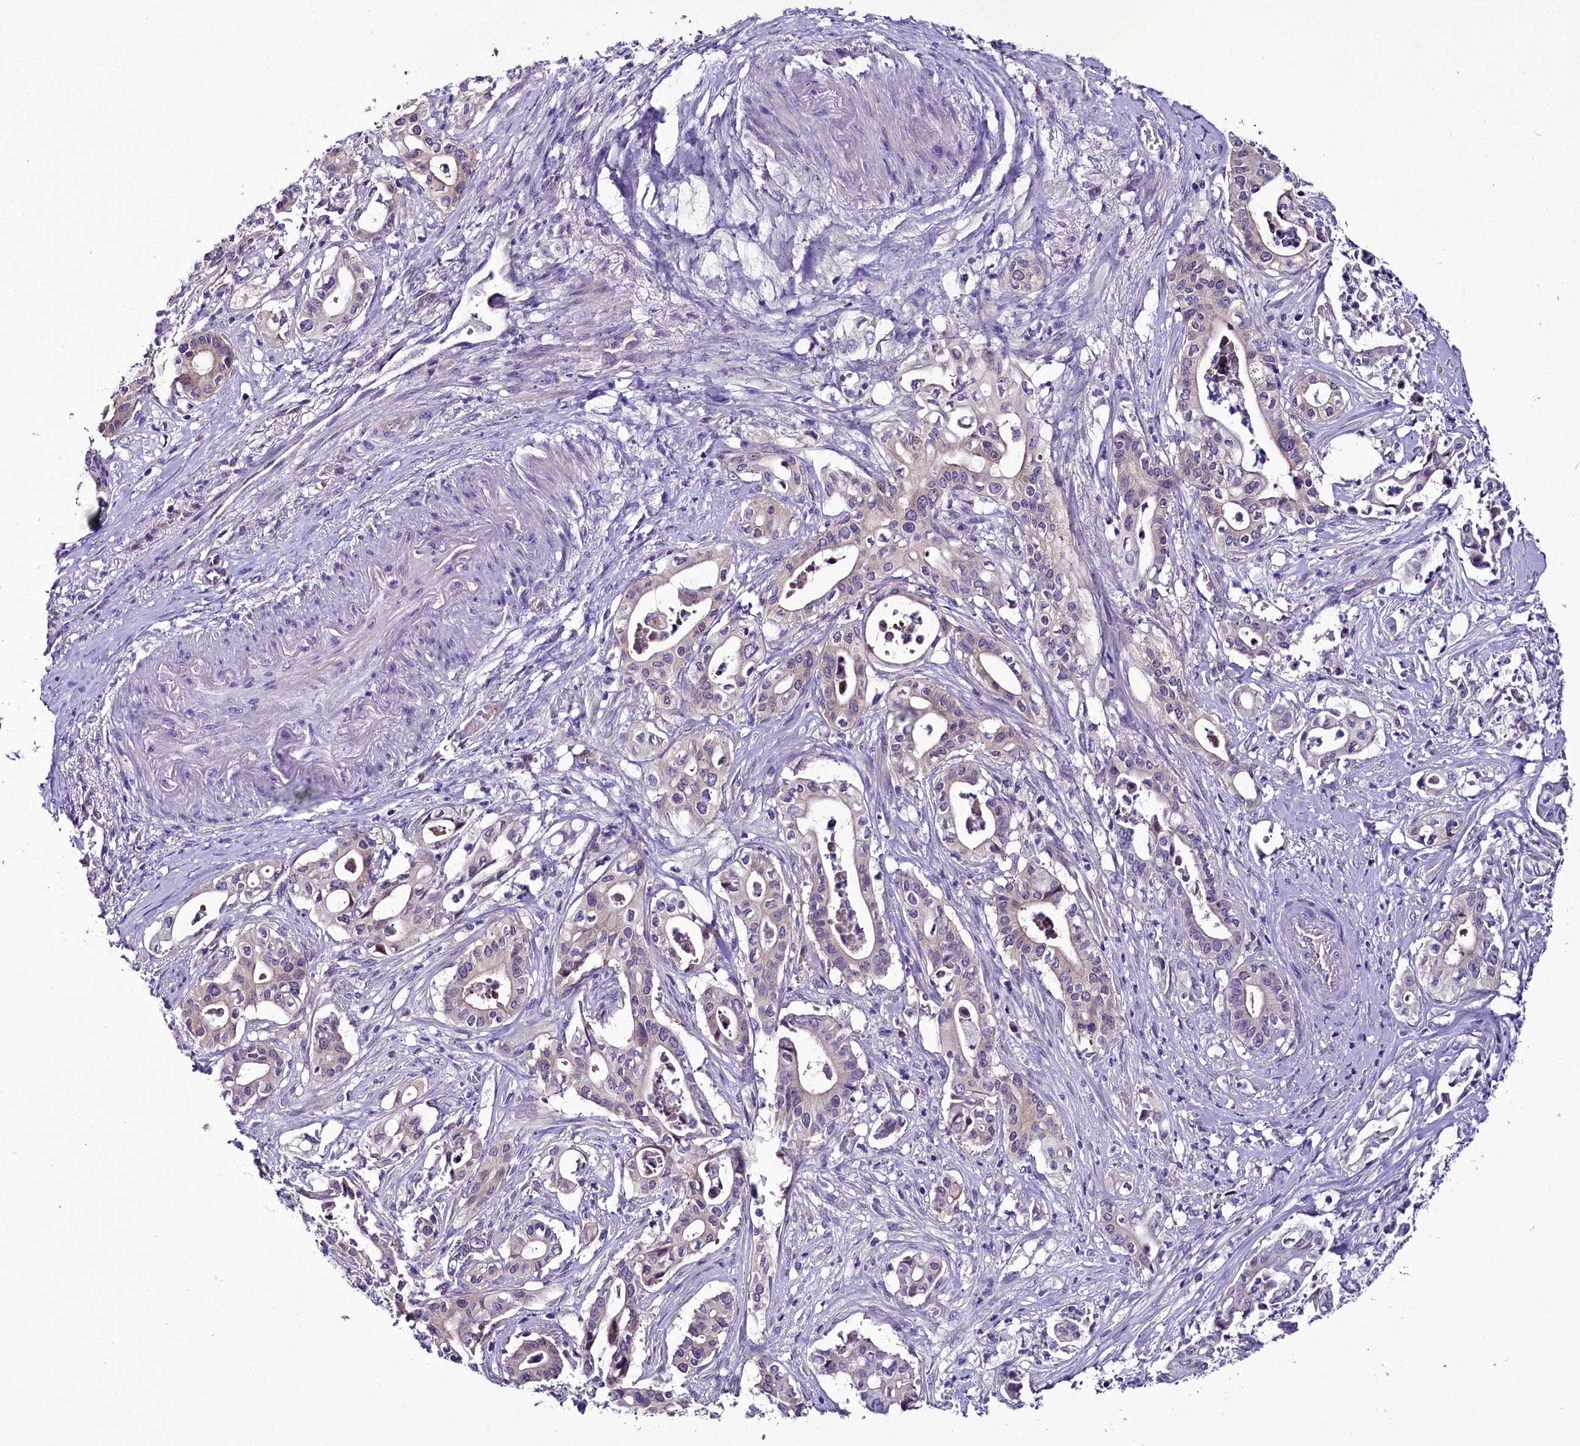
{"staining": {"intensity": "negative", "quantity": "none", "location": "none"}, "tissue": "pancreatic cancer", "cell_type": "Tumor cells", "image_type": "cancer", "snomed": [{"axis": "morphology", "description": "Adenocarcinoma, NOS"}, {"axis": "topography", "description": "Pancreas"}], "caption": "High magnification brightfield microscopy of pancreatic cancer (adenocarcinoma) stained with DAB (3,3'-diaminobenzidine) (brown) and counterstained with hematoxylin (blue): tumor cells show no significant staining.", "gene": "C9orf40", "patient": {"sex": "female", "age": 77}}